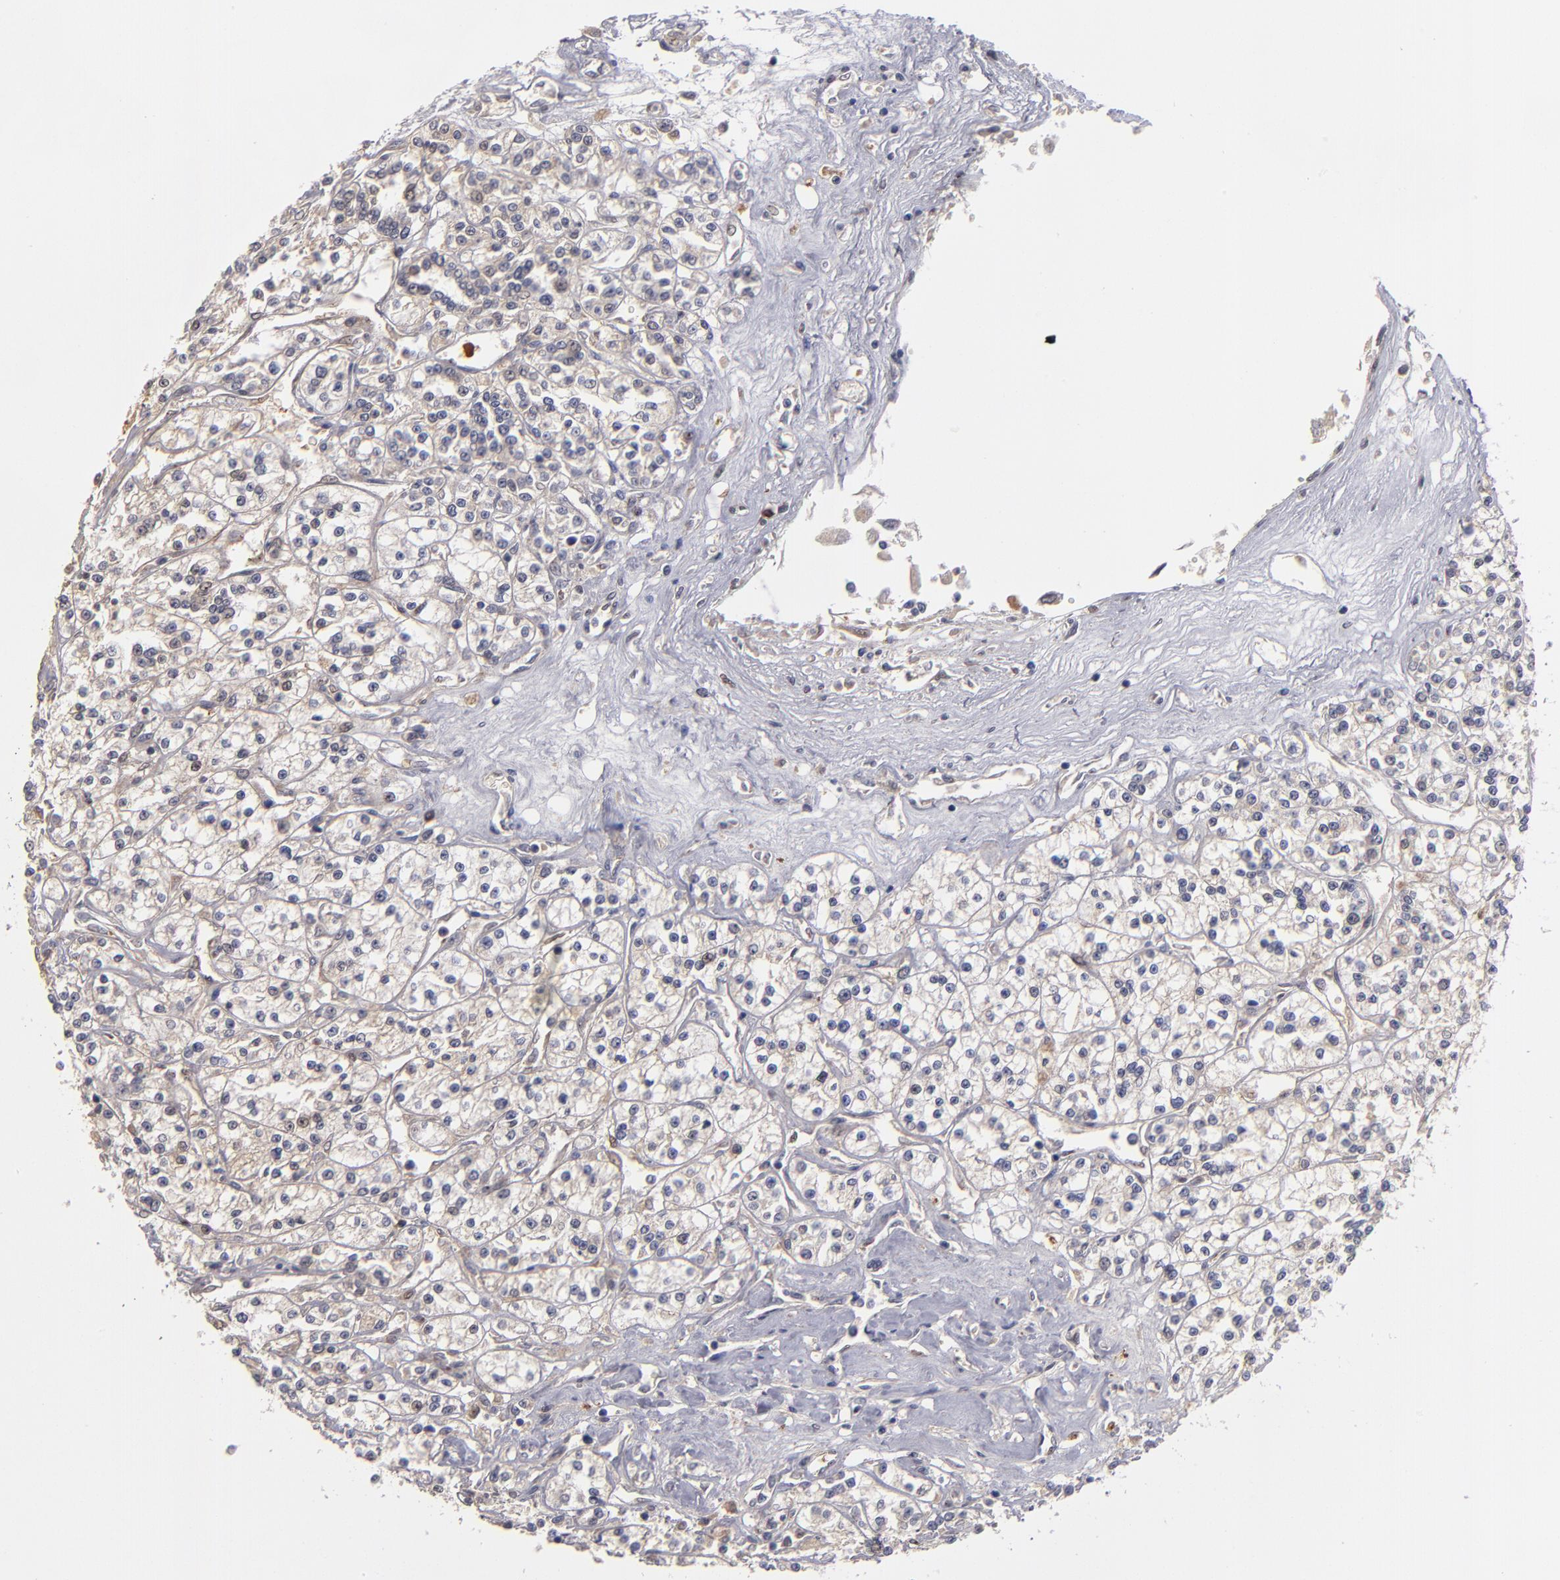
{"staining": {"intensity": "negative", "quantity": "none", "location": "none"}, "tissue": "renal cancer", "cell_type": "Tumor cells", "image_type": "cancer", "snomed": [{"axis": "morphology", "description": "Adenocarcinoma, NOS"}, {"axis": "topography", "description": "Kidney"}], "caption": "The immunohistochemistry micrograph has no significant expression in tumor cells of adenocarcinoma (renal) tissue.", "gene": "EXD2", "patient": {"sex": "female", "age": 76}}